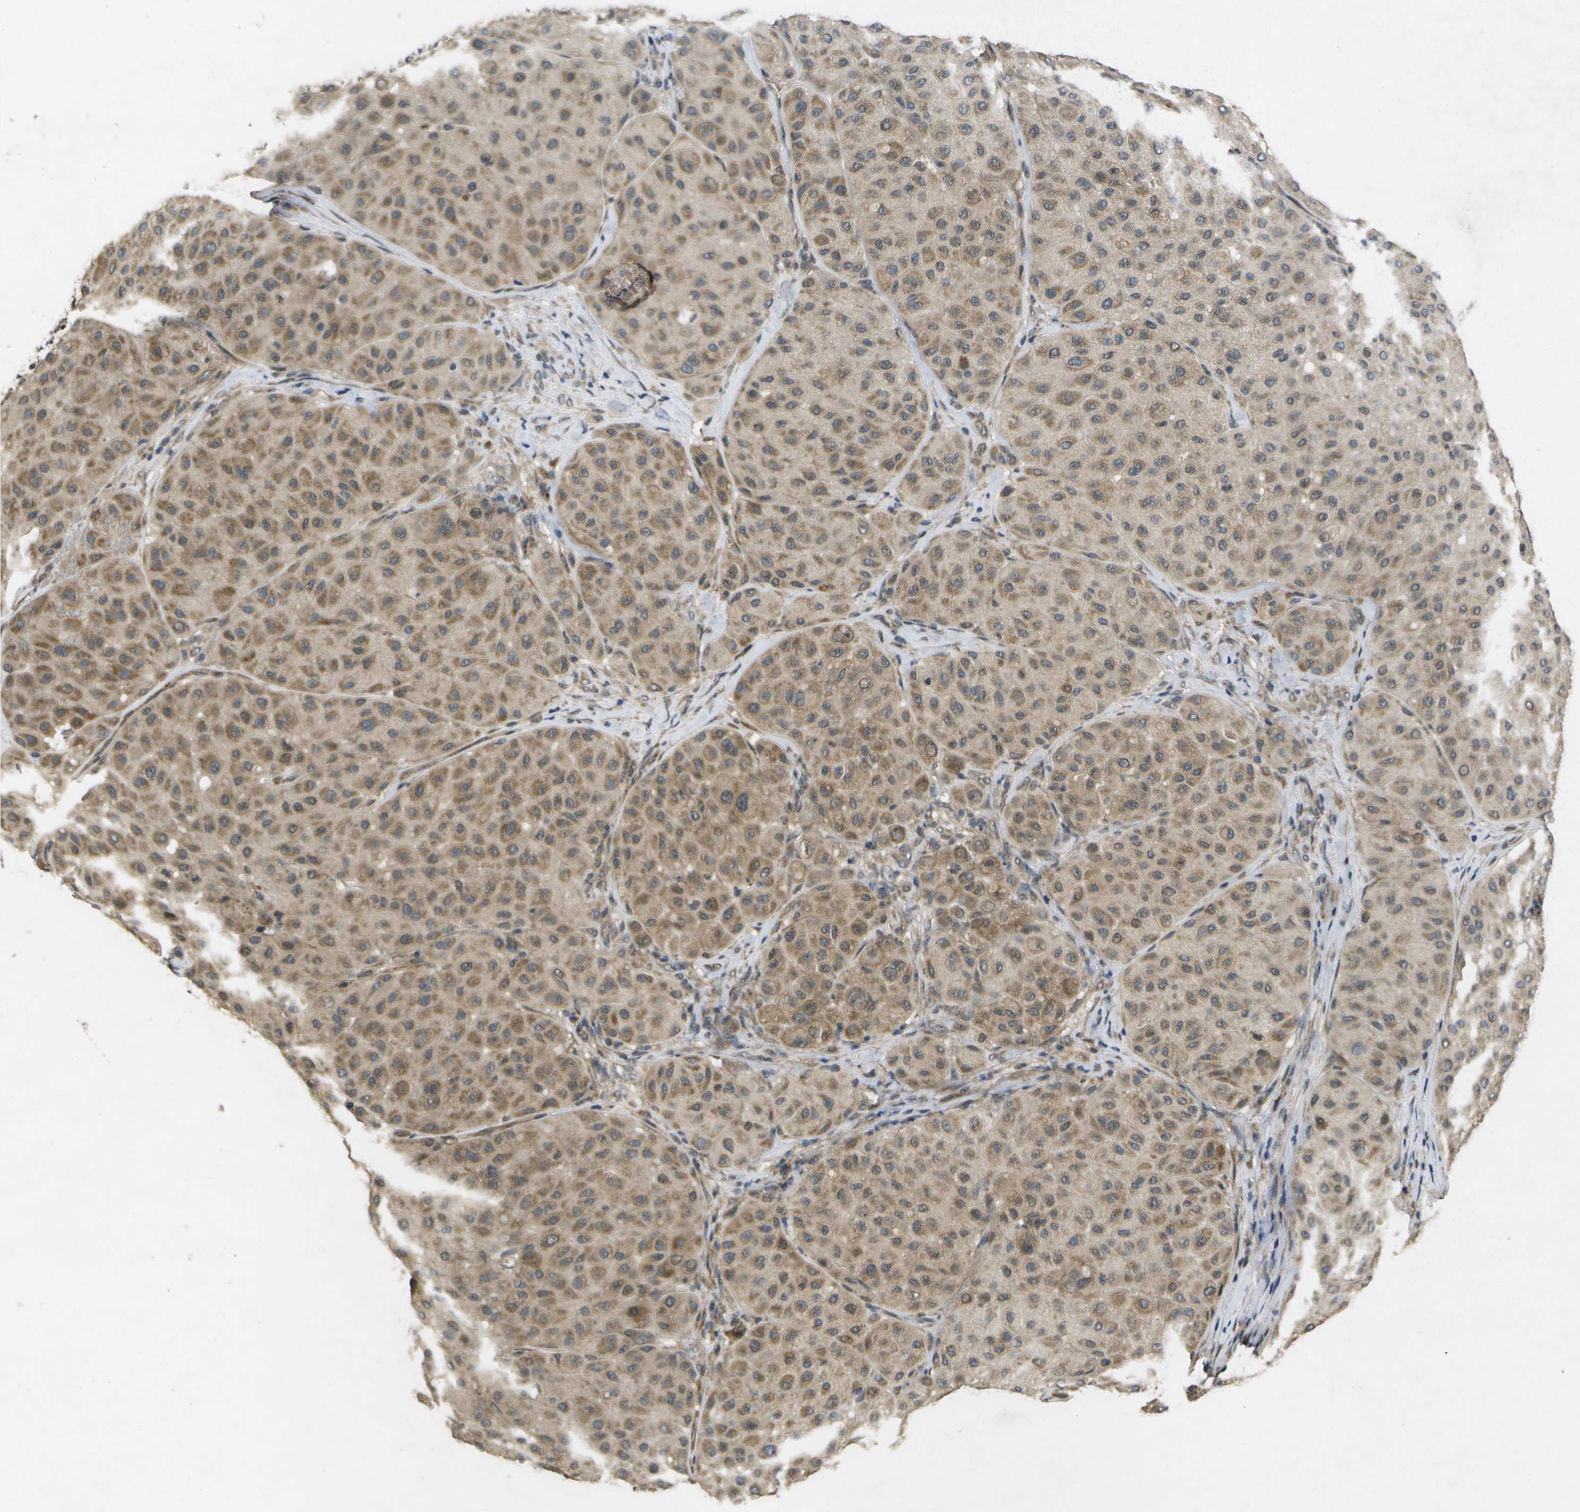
{"staining": {"intensity": "moderate", "quantity": ">75%", "location": "cytoplasmic/membranous"}, "tissue": "melanoma", "cell_type": "Tumor cells", "image_type": "cancer", "snomed": [{"axis": "morphology", "description": "Normal tissue, NOS"}, {"axis": "morphology", "description": "Malignant melanoma, Metastatic site"}, {"axis": "topography", "description": "Skin"}], "caption": "A medium amount of moderate cytoplasmic/membranous expression is present in about >75% of tumor cells in malignant melanoma (metastatic site) tissue.", "gene": "ALAS1", "patient": {"sex": "male", "age": 41}}